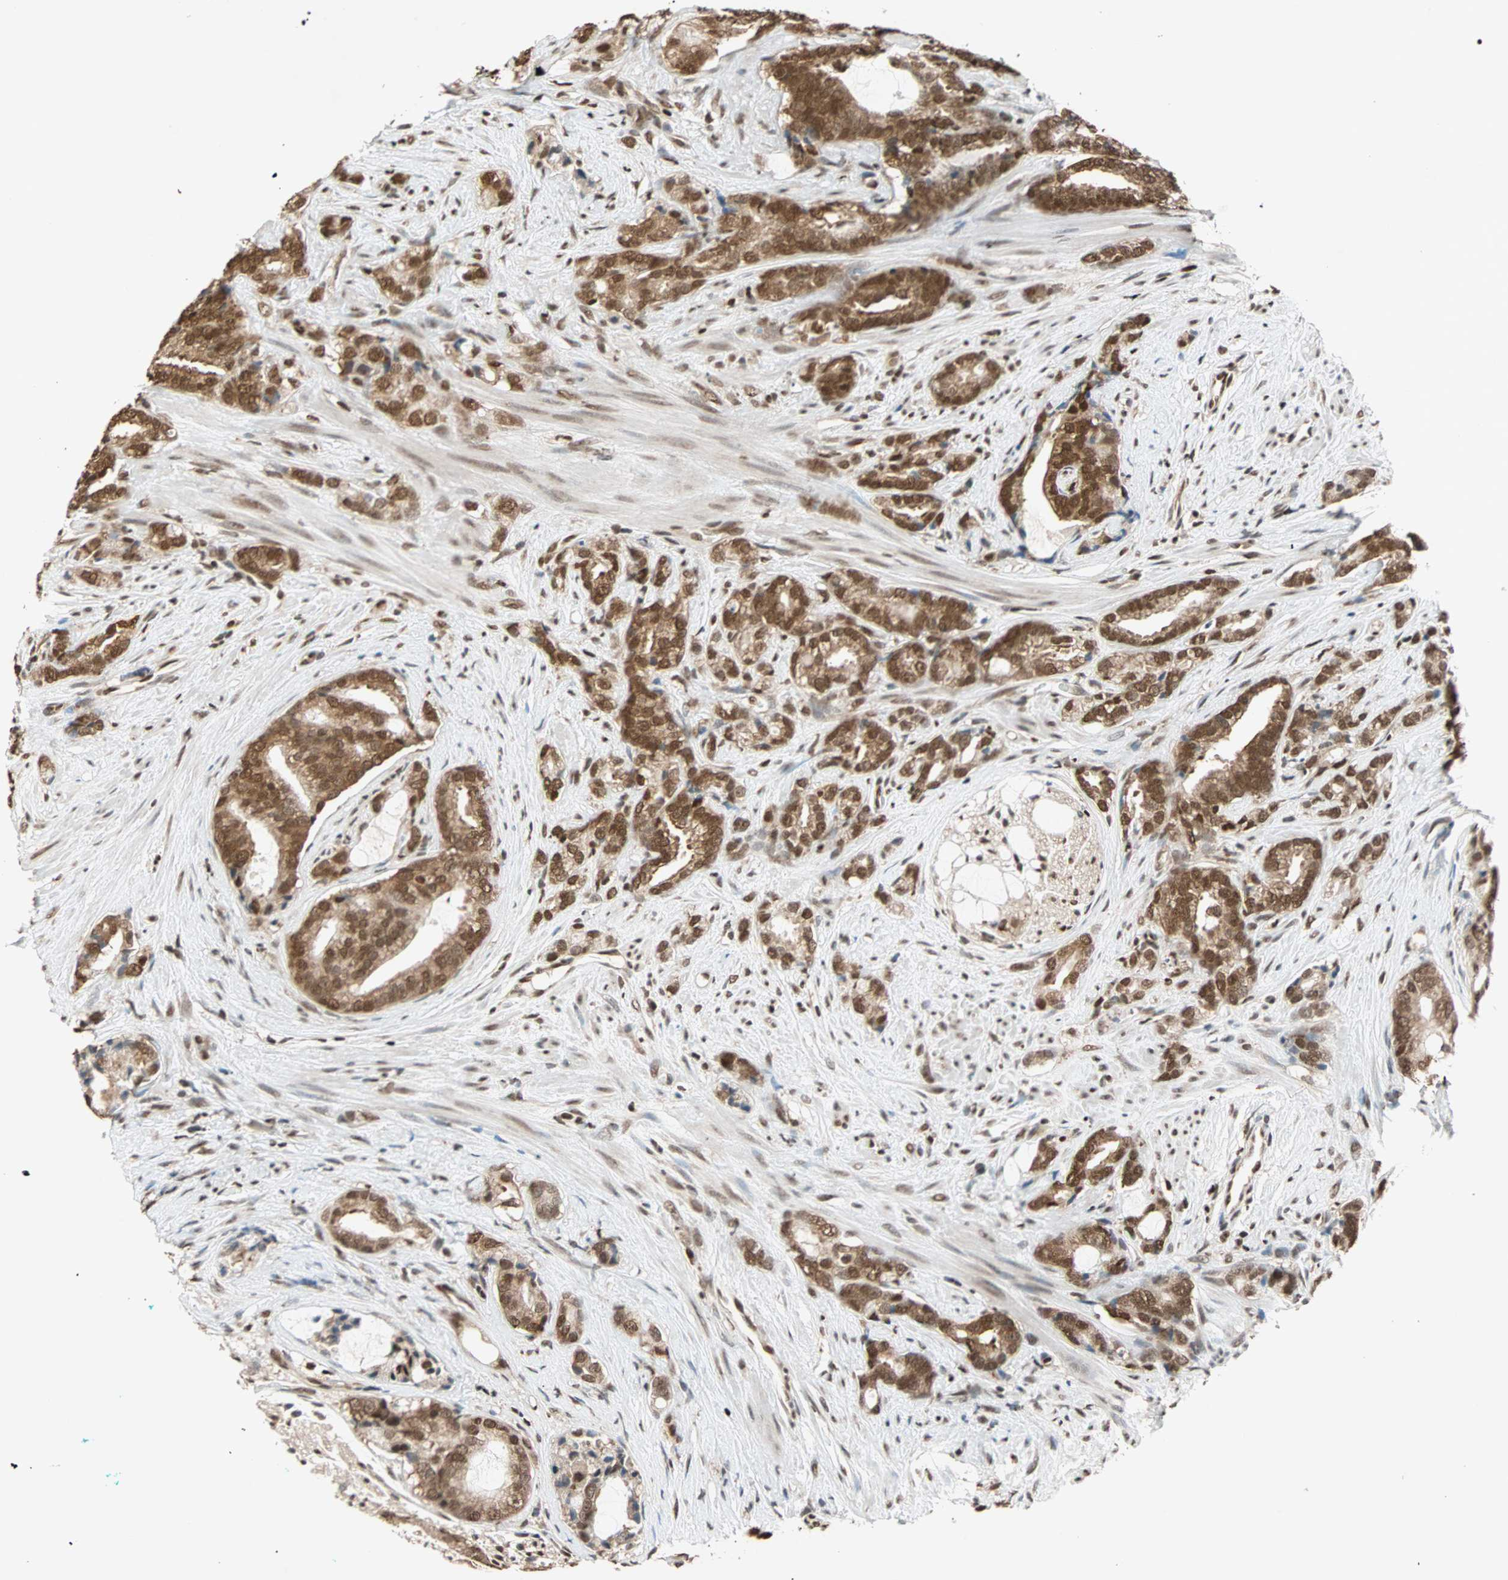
{"staining": {"intensity": "strong", "quantity": ">75%", "location": "nuclear"}, "tissue": "prostate cancer", "cell_type": "Tumor cells", "image_type": "cancer", "snomed": [{"axis": "morphology", "description": "Adenocarcinoma, Low grade"}, {"axis": "topography", "description": "Prostate"}], "caption": "A high-resolution micrograph shows immunohistochemistry staining of prostate cancer, which displays strong nuclear expression in approximately >75% of tumor cells.", "gene": "DAZAP1", "patient": {"sex": "male", "age": 58}}